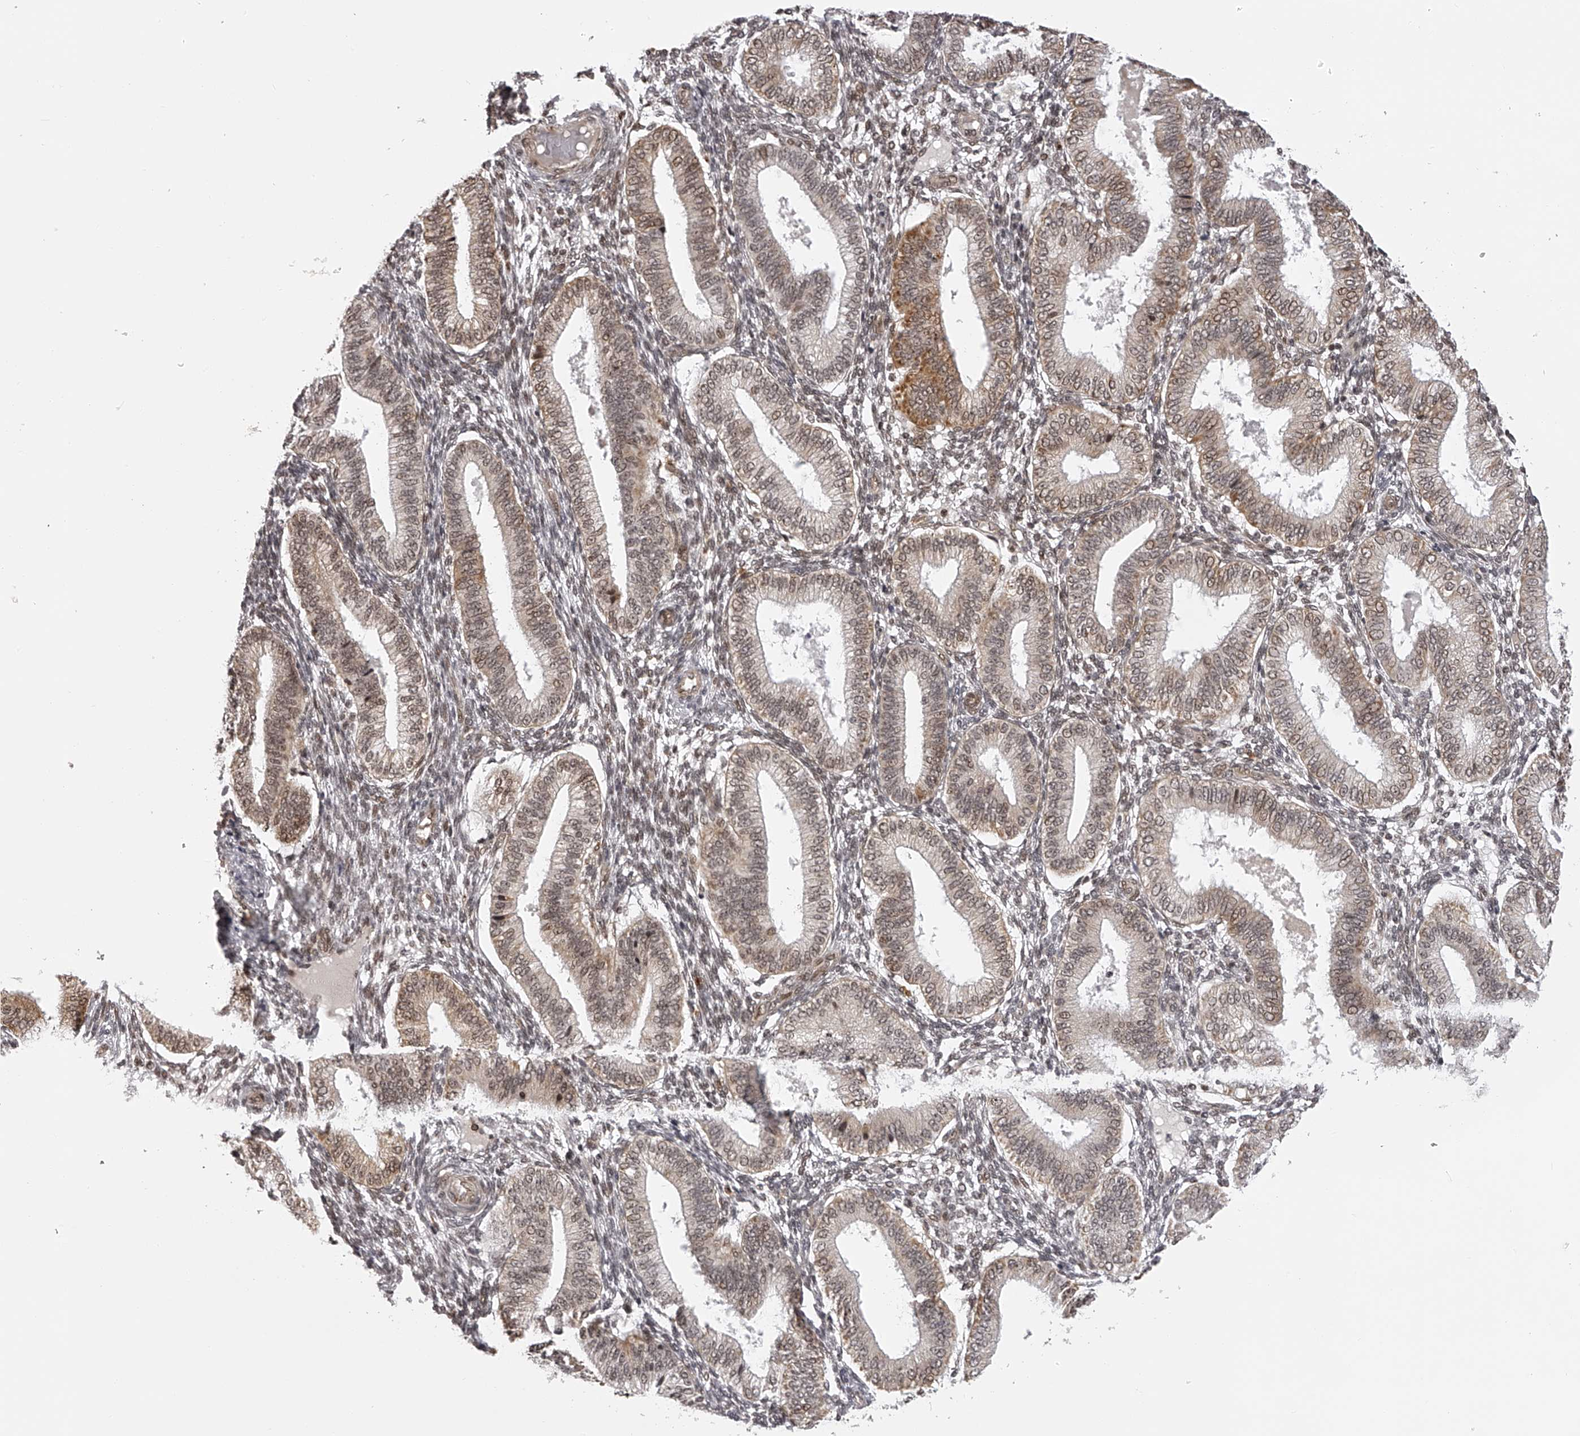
{"staining": {"intensity": "negative", "quantity": "none", "location": "none"}, "tissue": "endometrium", "cell_type": "Cells in endometrial stroma", "image_type": "normal", "snomed": [{"axis": "morphology", "description": "Normal tissue, NOS"}, {"axis": "topography", "description": "Endometrium"}], "caption": "High power microscopy image of an immunohistochemistry histopathology image of normal endometrium, revealing no significant positivity in cells in endometrial stroma. (DAB (3,3'-diaminobenzidine) immunohistochemistry (IHC) with hematoxylin counter stain).", "gene": "ODF2L", "patient": {"sex": "female", "age": 39}}